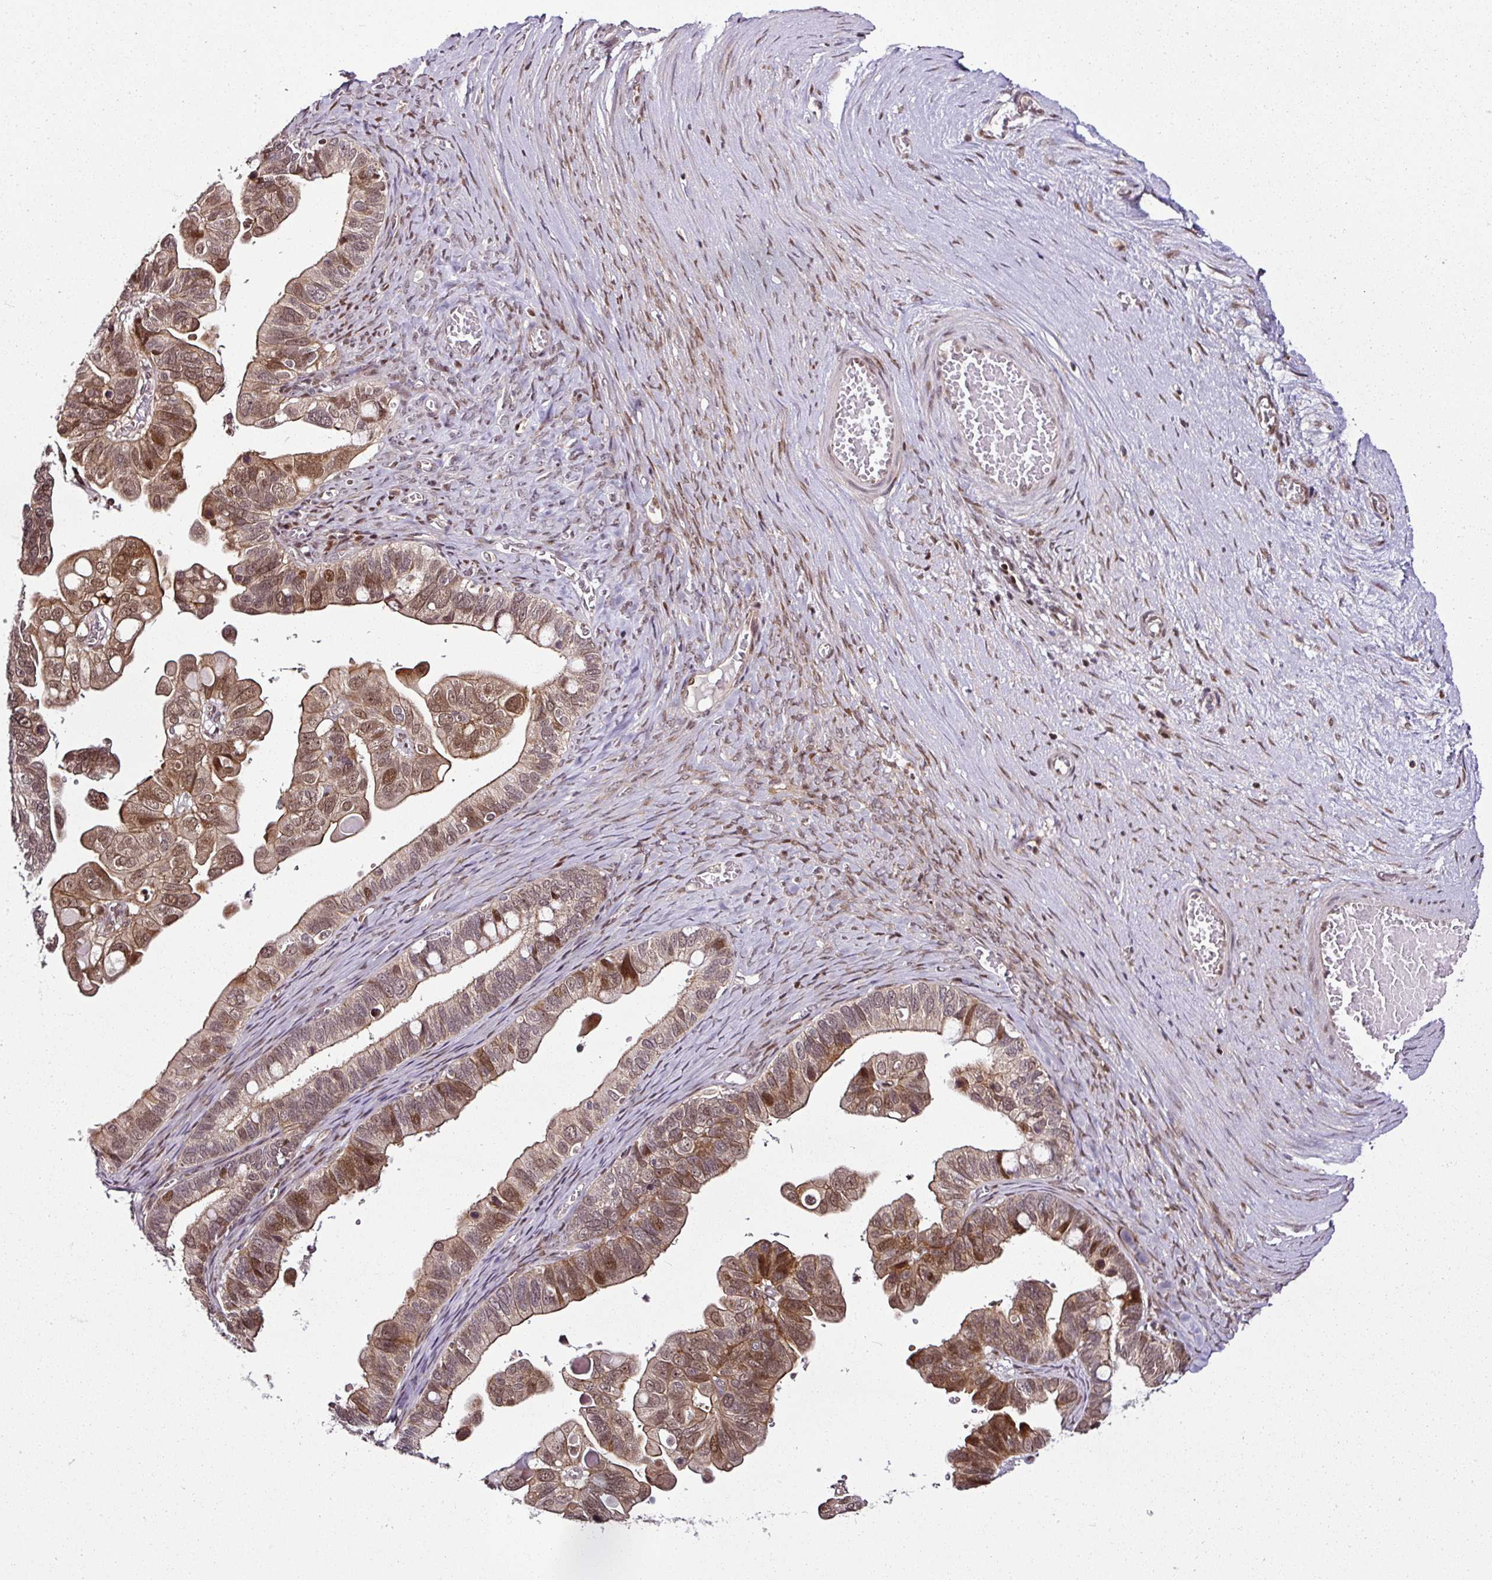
{"staining": {"intensity": "moderate", "quantity": ">75%", "location": "cytoplasmic/membranous,nuclear"}, "tissue": "ovarian cancer", "cell_type": "Tumor cells", "image_type": "cancer", "snomed": [{"axis": "morphology", "description": "Cystadenocarcinoma, serous, NOS"}, {"axis": "topography", "description": "Ovary"}], "caption": "Ovarian serous cystadenocarcinoma stained for a protein displays moderate cytoplasmic/membranous and nuclear positivity in tumor cells.", "gene": "COPRS", "patient": {"sex": "female", "age": 56}}